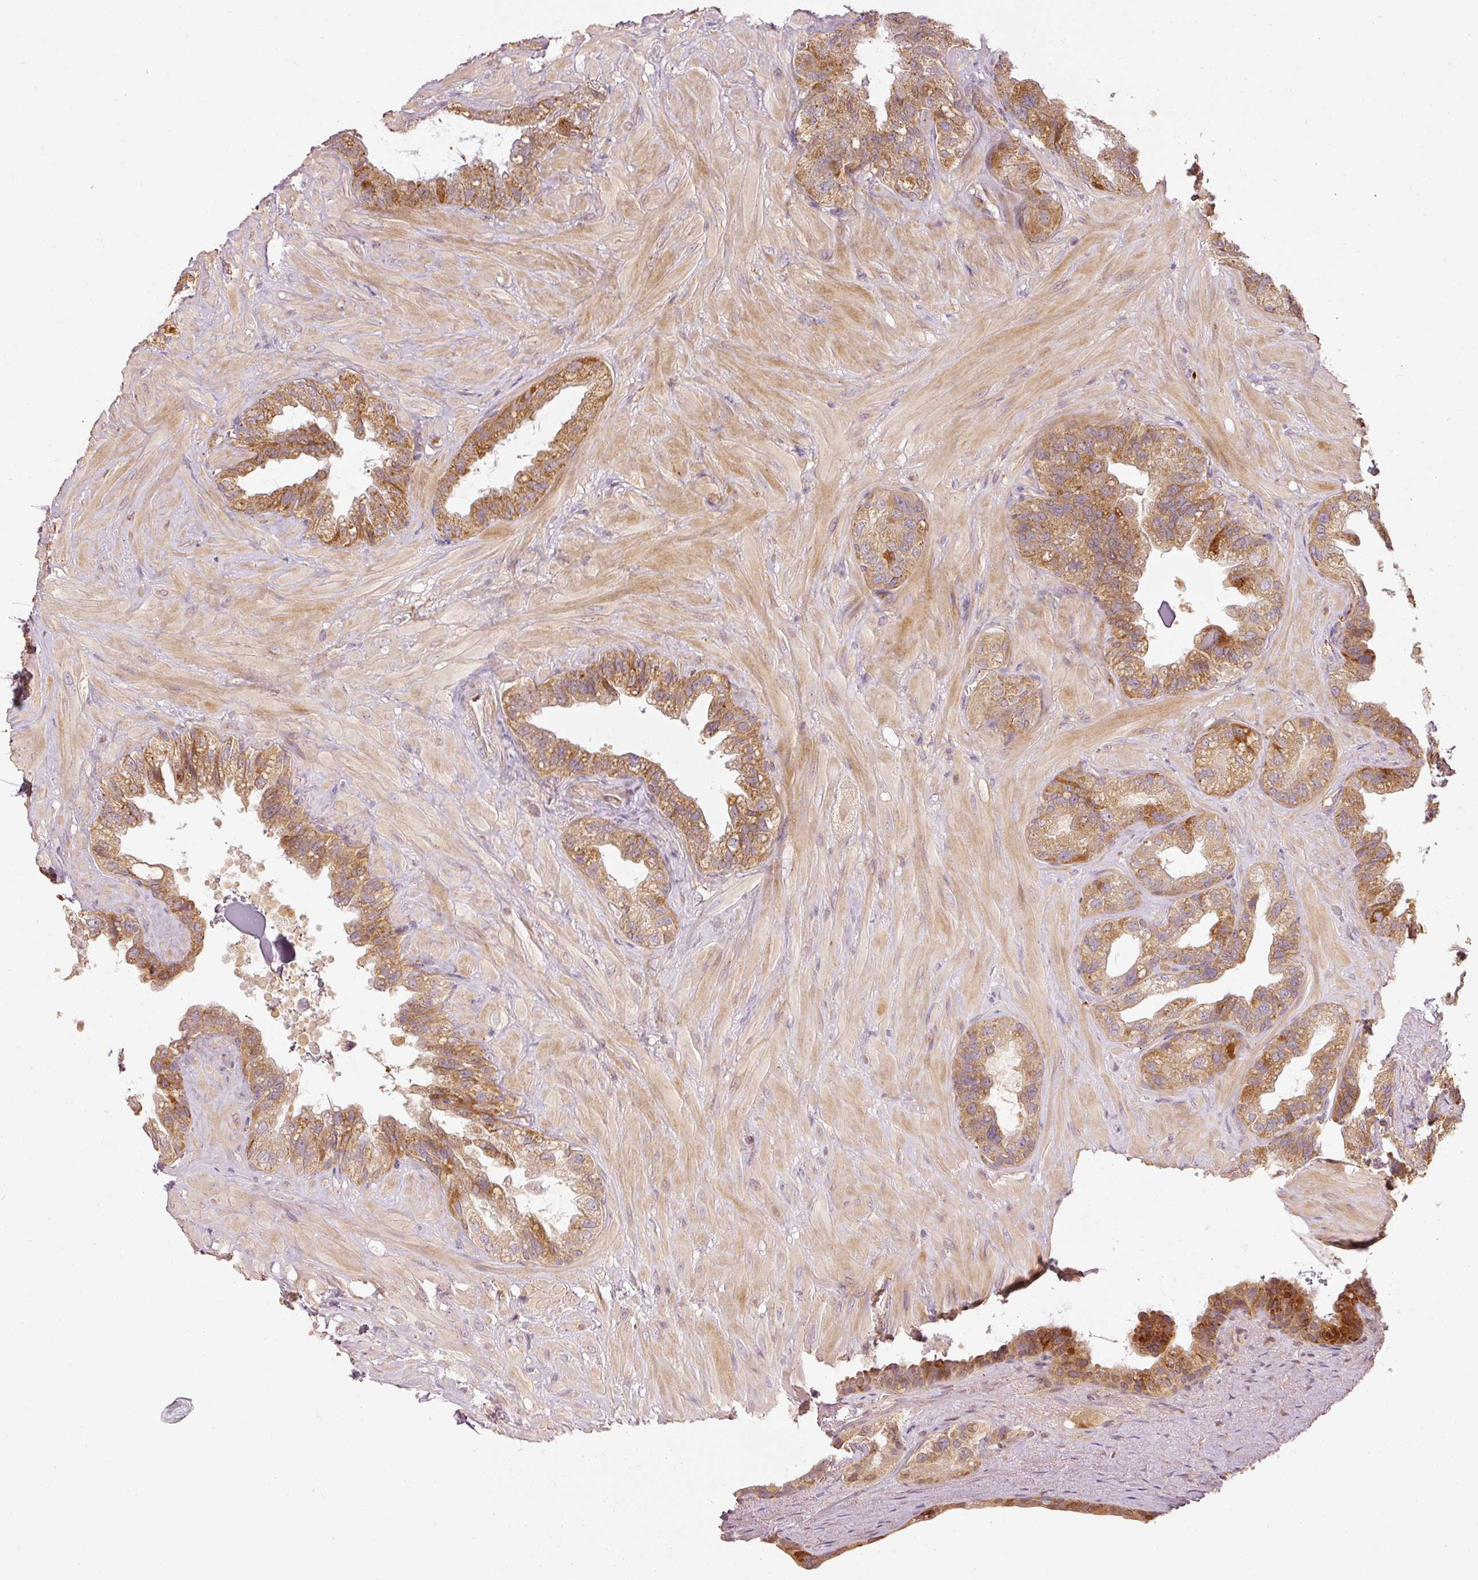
{"staining": {"intensity": "moderate", "quantity": ">75%", "location": "cytoplasmic/membranous"}, "tissue": "seminal vesicle", "cell_type": "Glandular cells", "image_type": "normal", "snomed": [{"axis": "morphology", "description": "Normal tissue, NOS"}, {"axis": "topography", "description": "Seminal veicle"}, {"axis": "topography", "description": "Peripheral nerve tissue"}], "caption": "Protein expression analysis of unremarkable human seminal vesicle reveals moderate cytoplasmic/membranous expression in approximately >75% of glandular cells.", "gene": "MTHFD1L", "patient": {"sex": "male", "age": 76}}